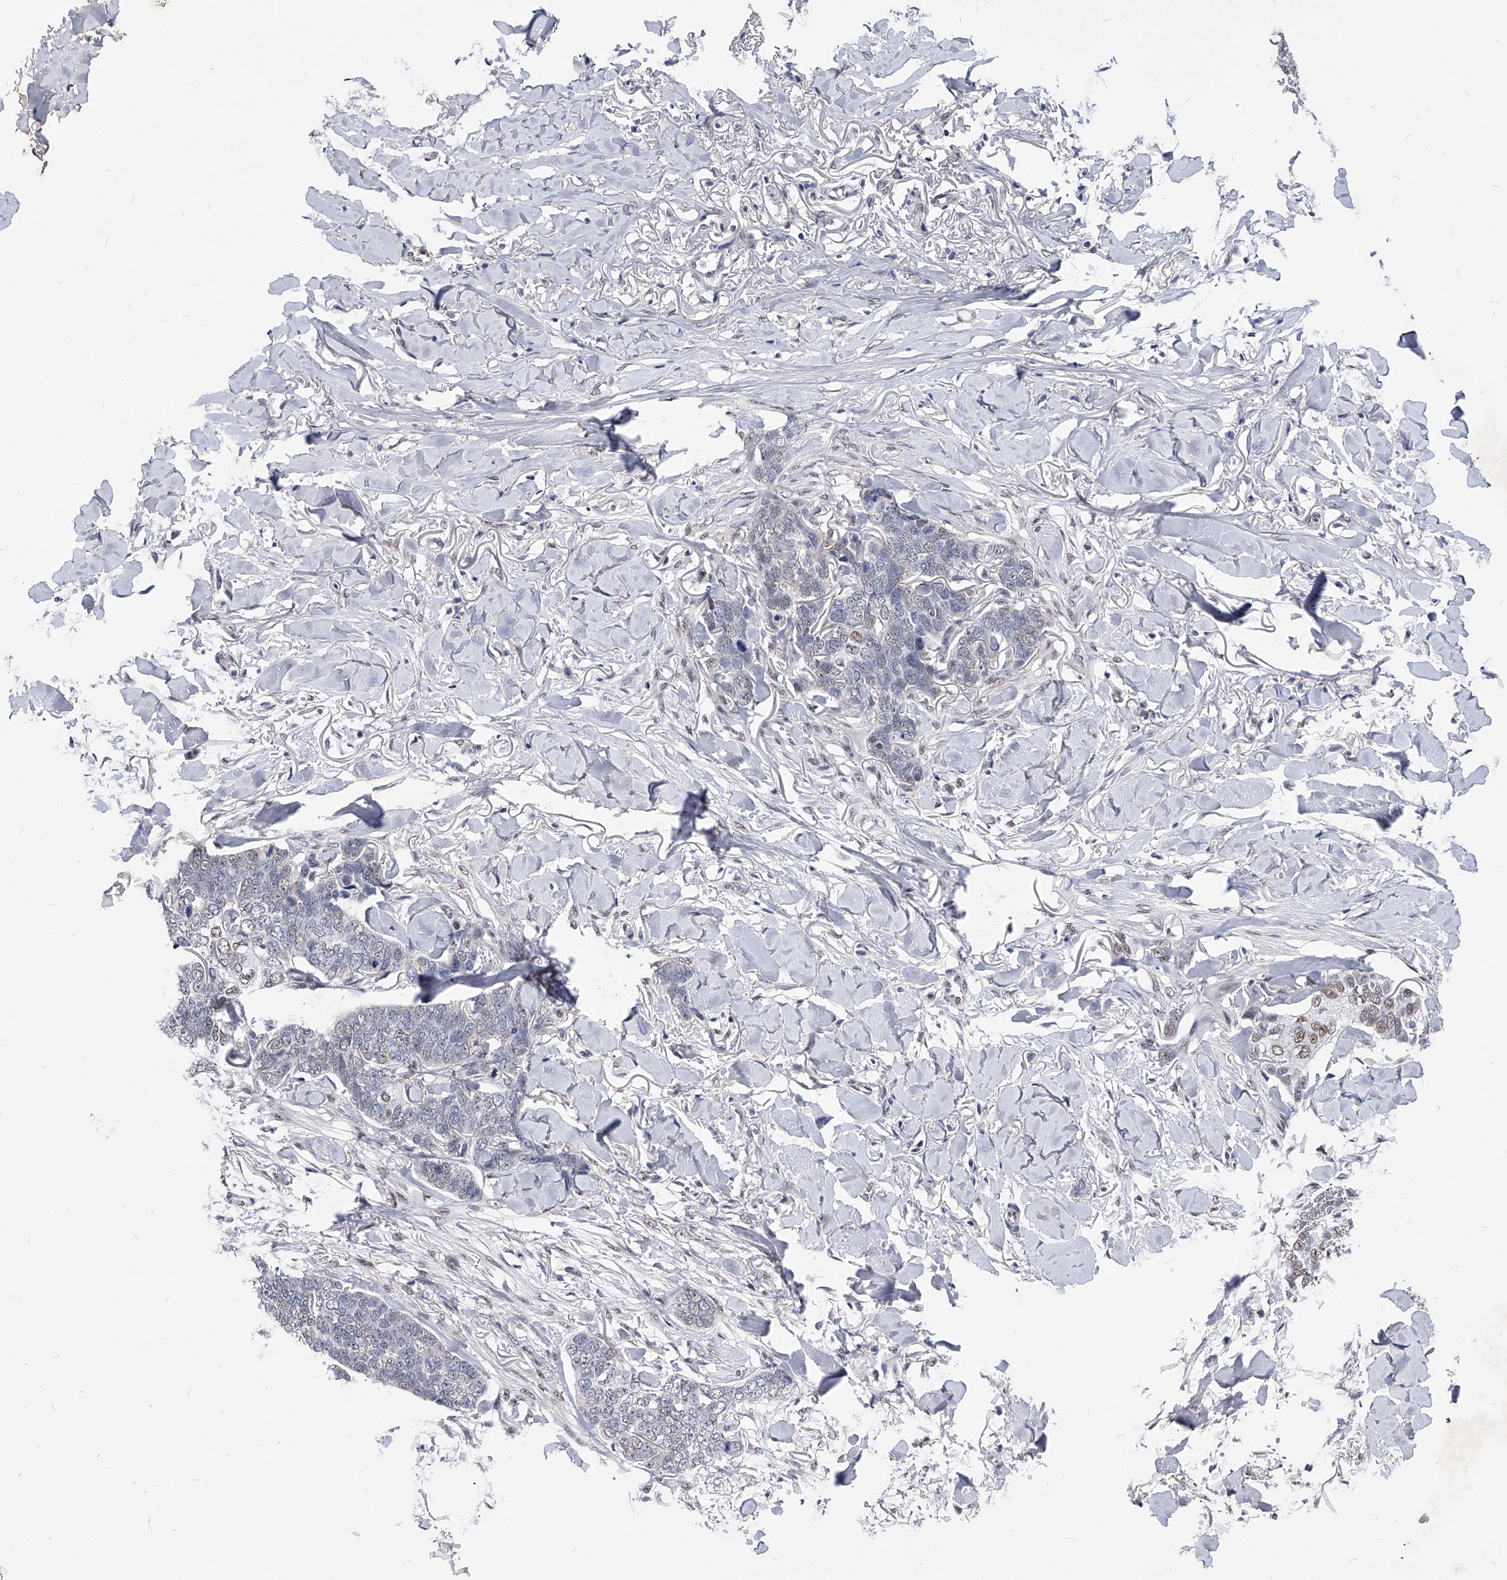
{"staining": {"intensity": "moderate", "quantity": "<25%", "location": "nuclear"}, "tissue": "skin cancer", "cell_type": "Tumor cells", "image_type": "cancer", "snomed": [{"axis": "morphology", "description": "Normal tissue, NOS"}, {"axis": "morphology", "description": "Basal cell carcinoma"}, {"axis": "topography", "description": "Skin"}], "caption": "A micrograph of skin cancer stained for a protein exhibits moderate nuclear brown staining in tumor cells.", "gene": "ZNF529", "patient": {"sex": "male", "age": 77}}